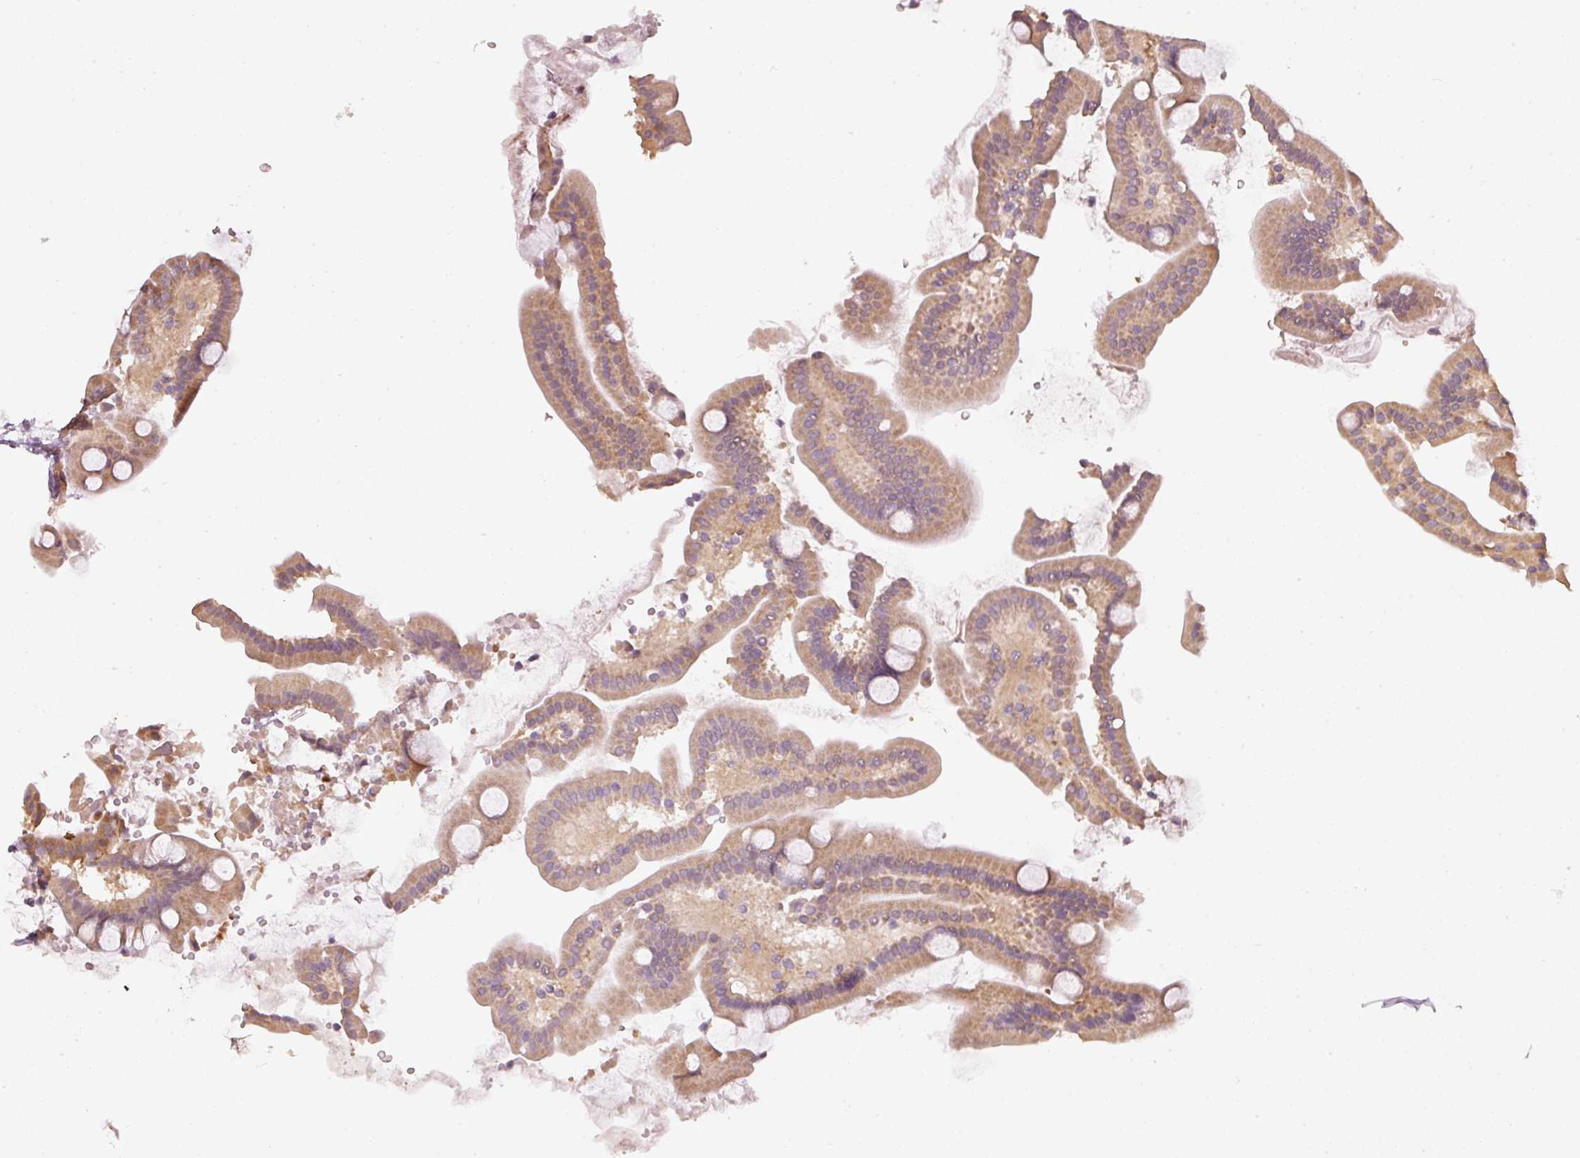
{"staining": {"intensity": "moderate", "quantity": ">75%", "location": "cytoplasmic/membranous"}, "tissue": "duodenum", "cell_type": "Glandular cells", "image_type": "normal", "snomed": [{"axis": "morphology", "description": "Normal tissue, NOS"}, {"axis": "topography", "description": "Duodenum"}], "caption": "Protein analysis of normal duodenum demonstrates moderate cytoplasmic/membranous expression in approximately >75% of glandular cells.", "gene": "MTHFD1L", "patient": {"sex": "male", "age": 55}}